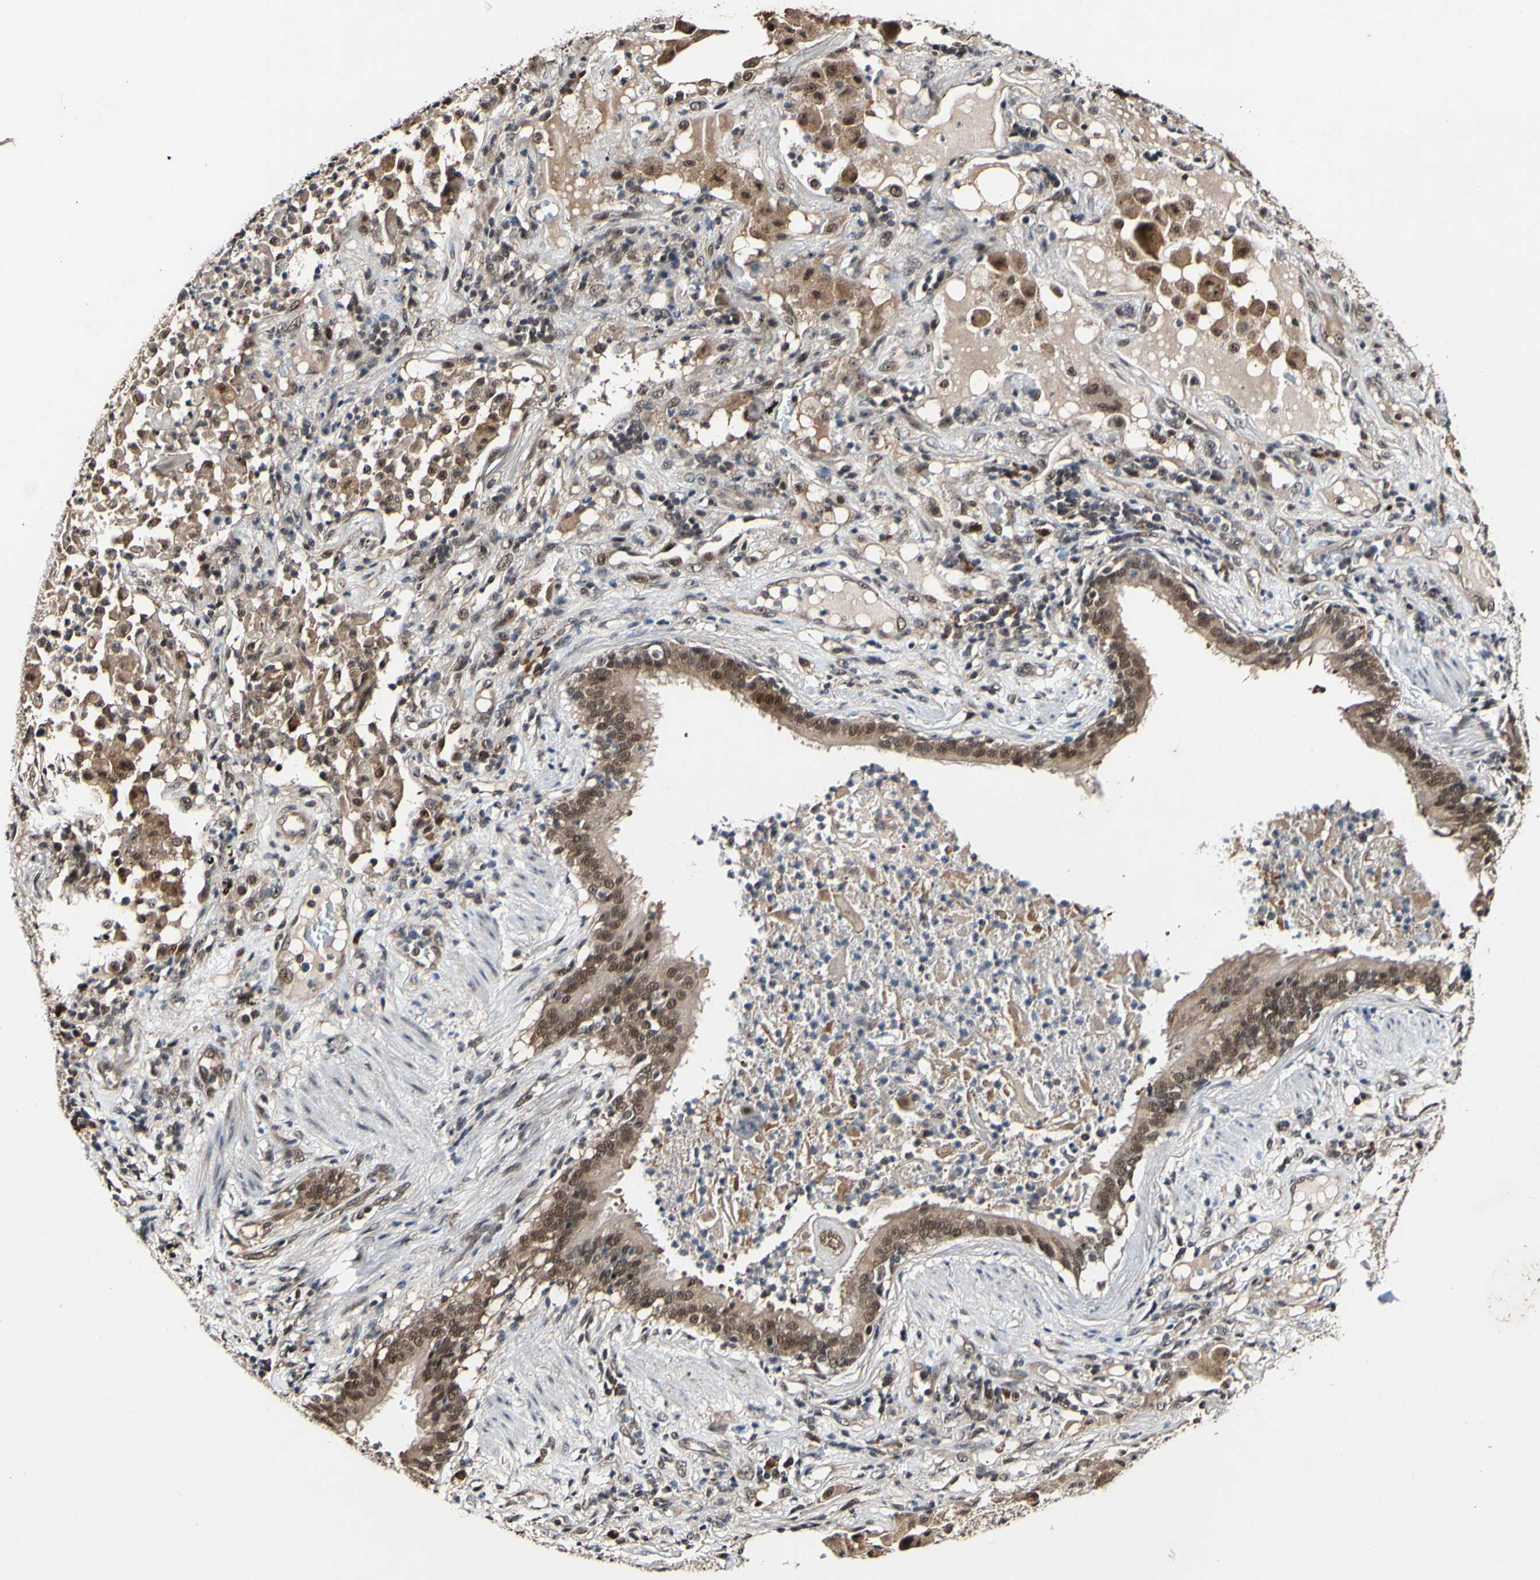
{"staining": {"intensity": "weak", "quantity": ">75%", "location": "cytoplasmic/membranous,nuclear"}, "tissue": "lung cancer", "cell_type": "Tumor cells", "image_type": "cancer", "snomed": [{"axis": "morphology", "description": "Squamous cell carcinoma, NOS"}, {"axis": "topography", "description": "Lung"}], "caption": "Protein staining reveals weak cytoplasmic/membranous and nuclear staining in approximately >75% of tumor cells in lung cancer. Immunohistochemistry (ihc) stains the protein in brown and the nuclei are stained blue.", "gene": "PSMD10", "patient": {"sex": "male", "age": 57}}